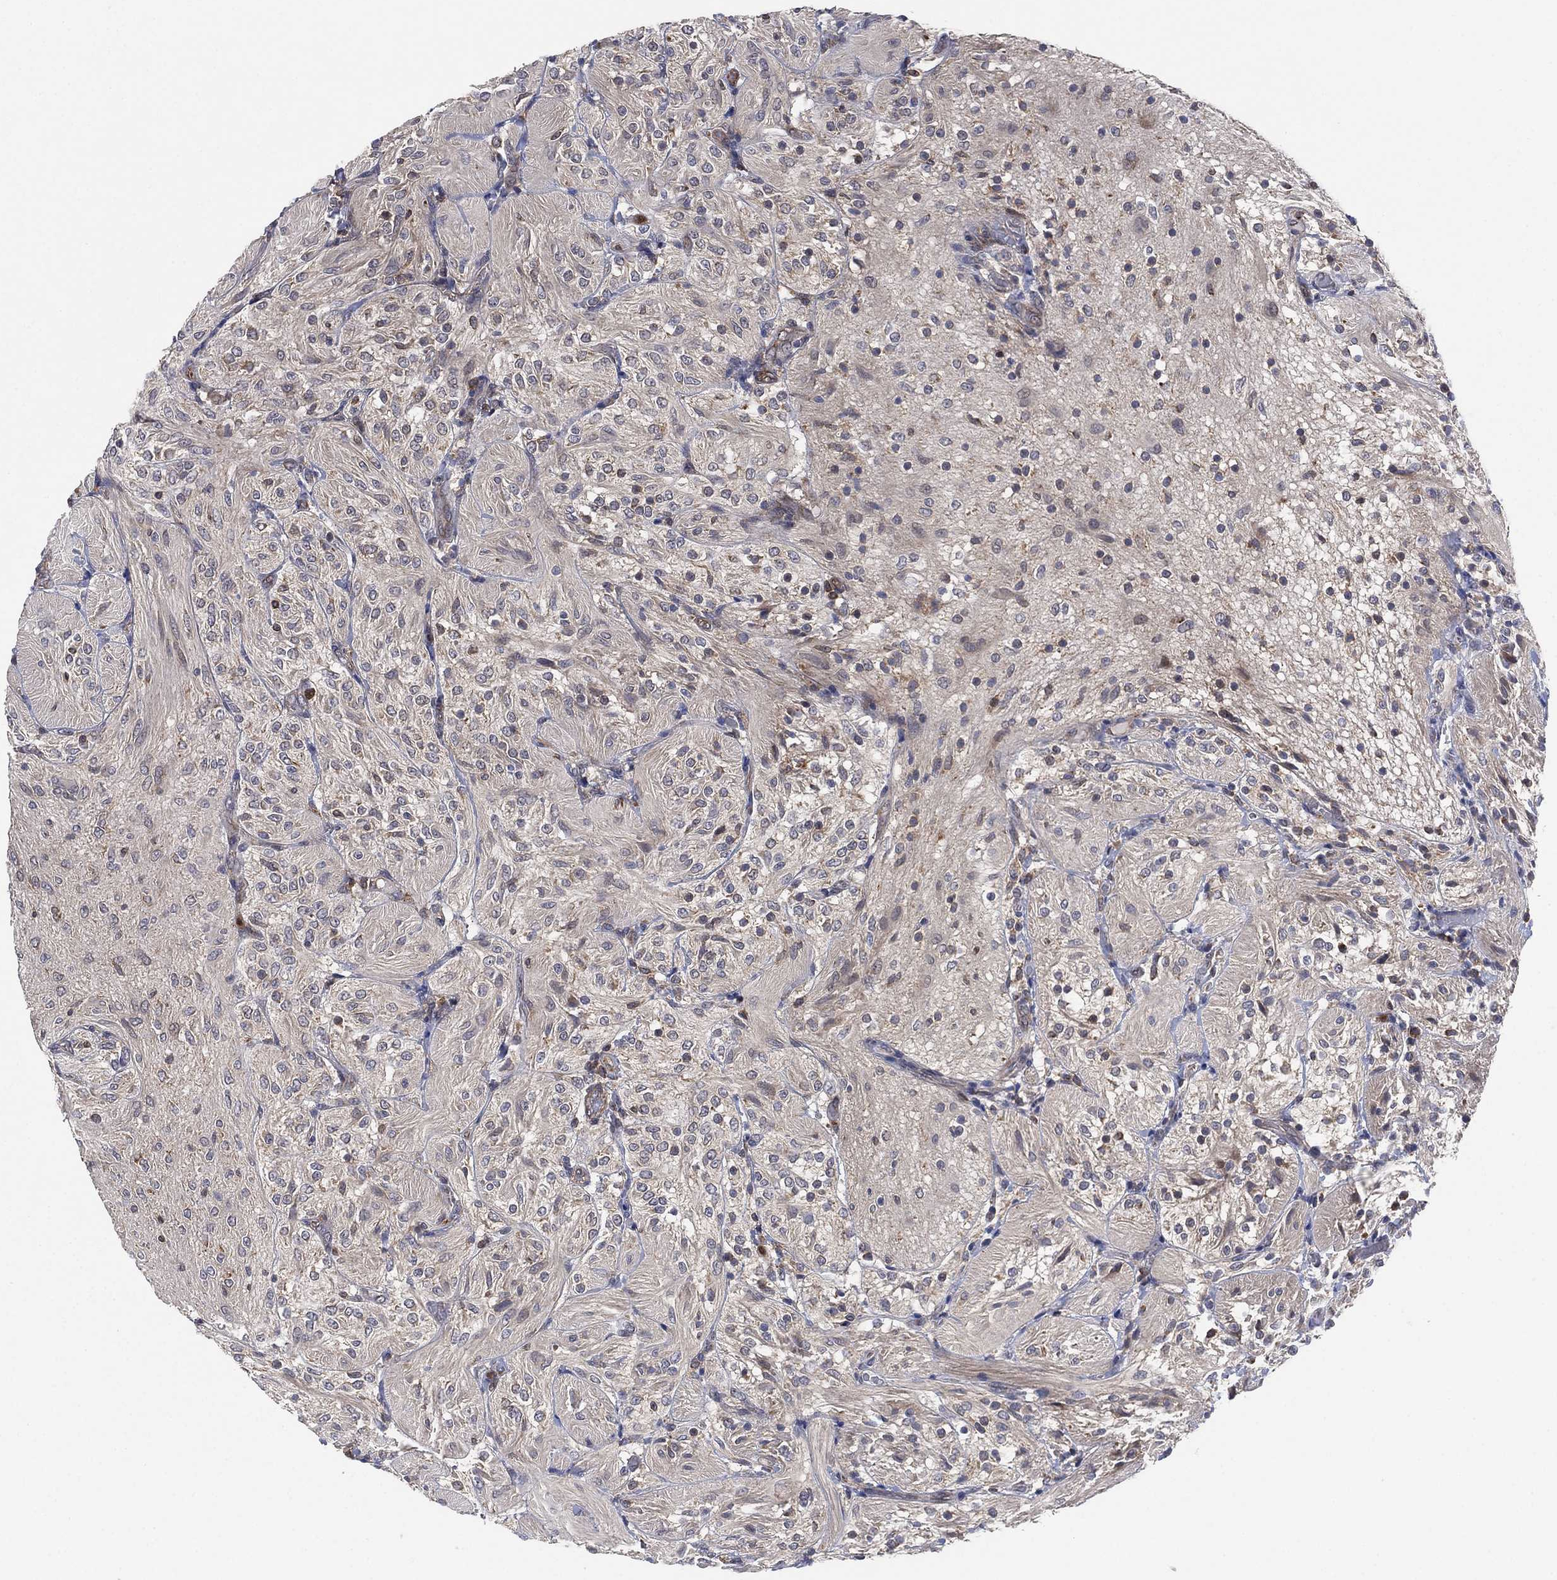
{"staining": {"intensity": "negative", "quantity": "none", "location": "none"}, "tissue": "glioma", "cell_type": "Tumor cells", "image_type": "cancer", "snomed": [{"axis": "morphology", "description": "Glioma, malignant, Low grade"}, {"axis": "topography", "description": "Brain"}], "caption": "Glioma was stained to show a protein in brown. There is no significant positivity in tumor cells. (Immunohistochemistry, brightfield microscopy, high magnification).", "gene": "FES", "patient": {"sex": "male", "age": 3}}